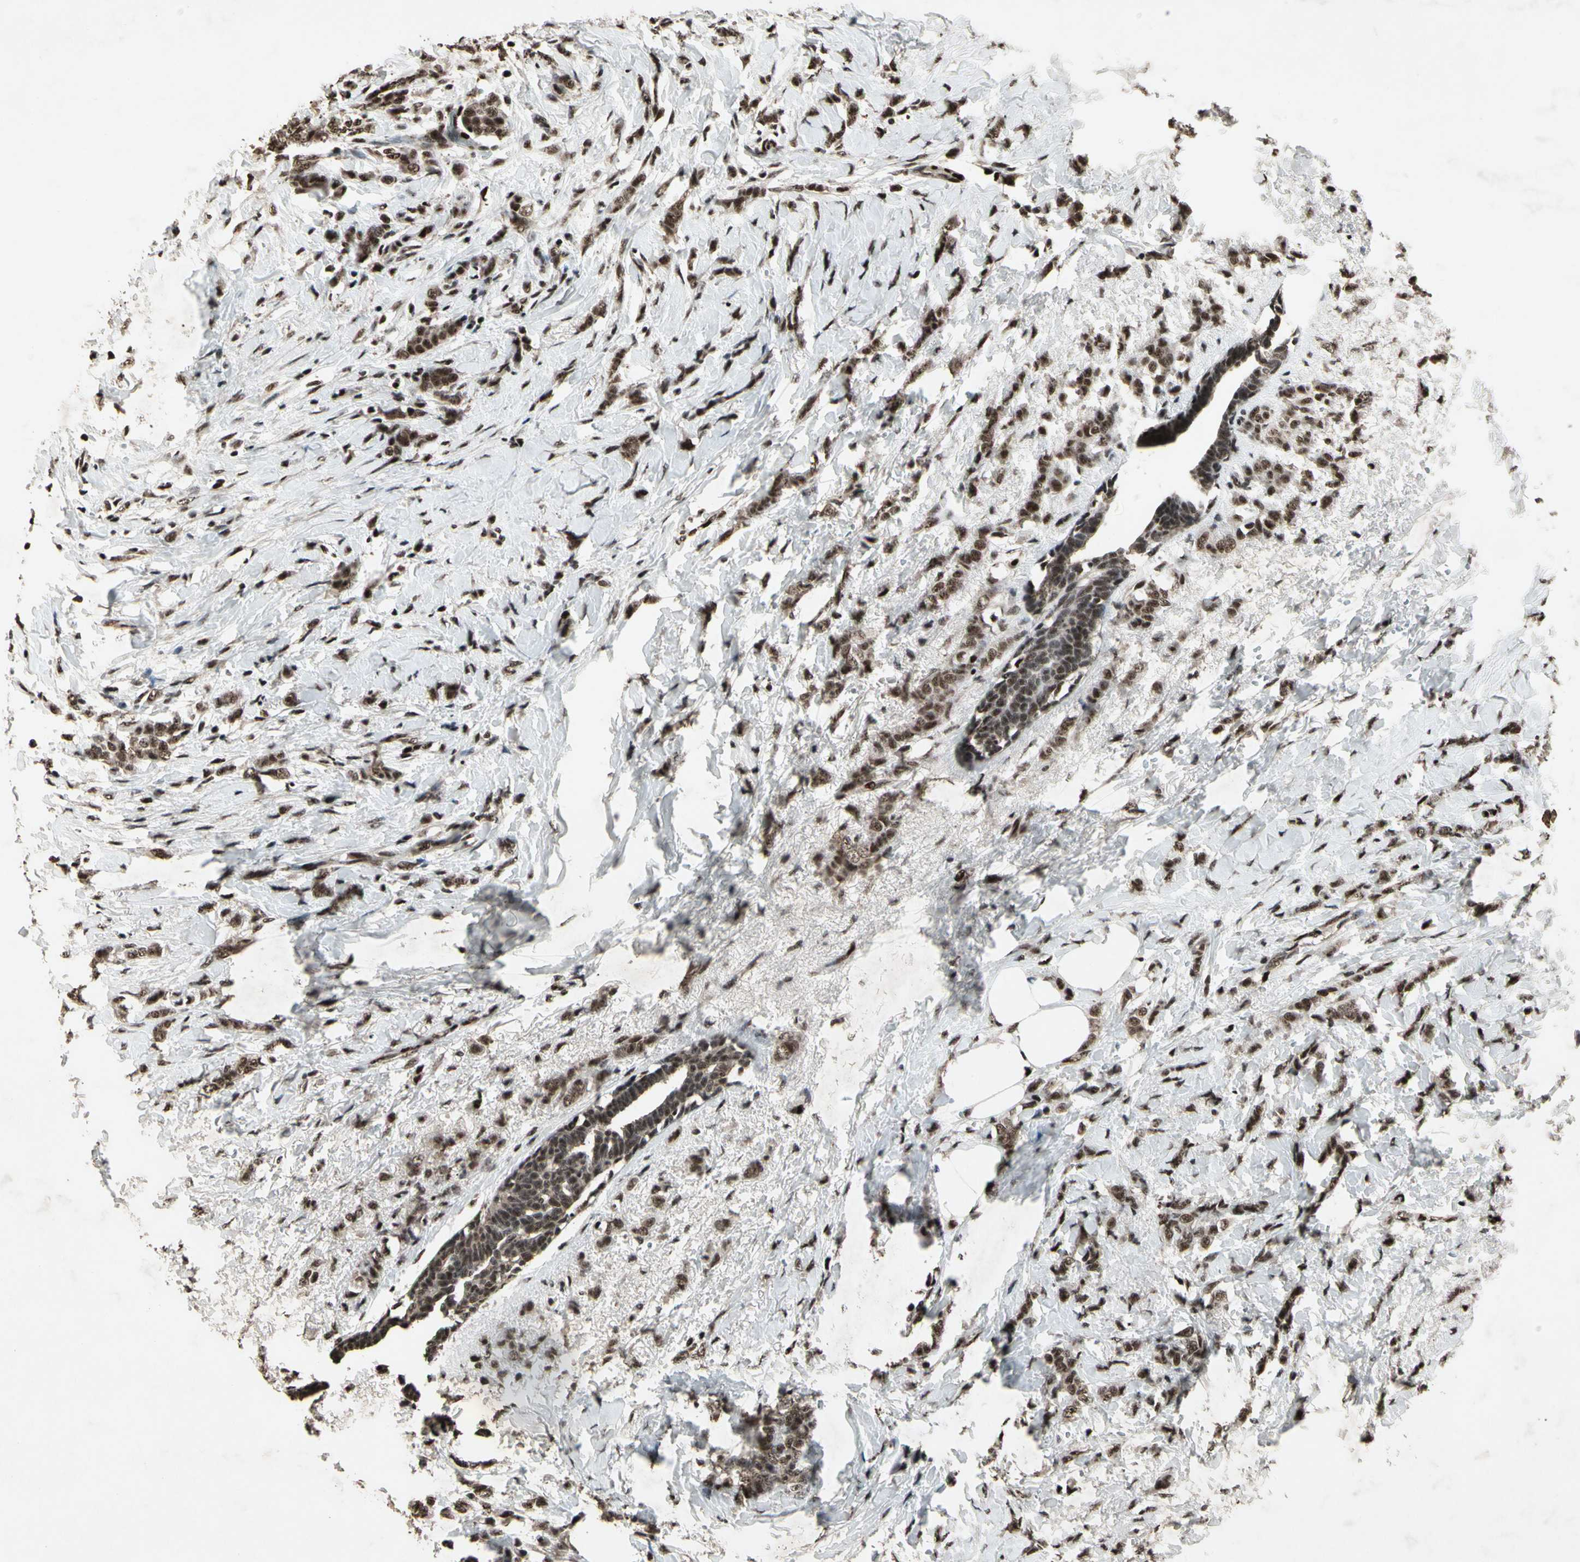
{"staining": {"intensity": "strong", "quantity": ">75%", "location": "cytoplasmic/membranous,nuclear"}, "tissue": "breast cancer", "cell_type": "Tumor cells", "image_type": "cancer", "snomed": [{"axis": "morphology", "description": "Lobular carcinoma, in situ"}, {"axis": "morphology", "description": "Lobular carcinoma"}, {"axis": "topography", "description": "Breast"}], "caption": "Immunohistochemistry (IHC) histopathology image of neoplastic tissue: human breast cancer stained using immunohistochemistry exhibits high levels of strong protein expression localized specifically in the cytoplasmic/membranous and nuclear of tumor cells, appearing as a cytoplasmic/membranous and nuclear brown color.", "gene": "TBX2", "patient": {"sex": "female", "age": 41}}